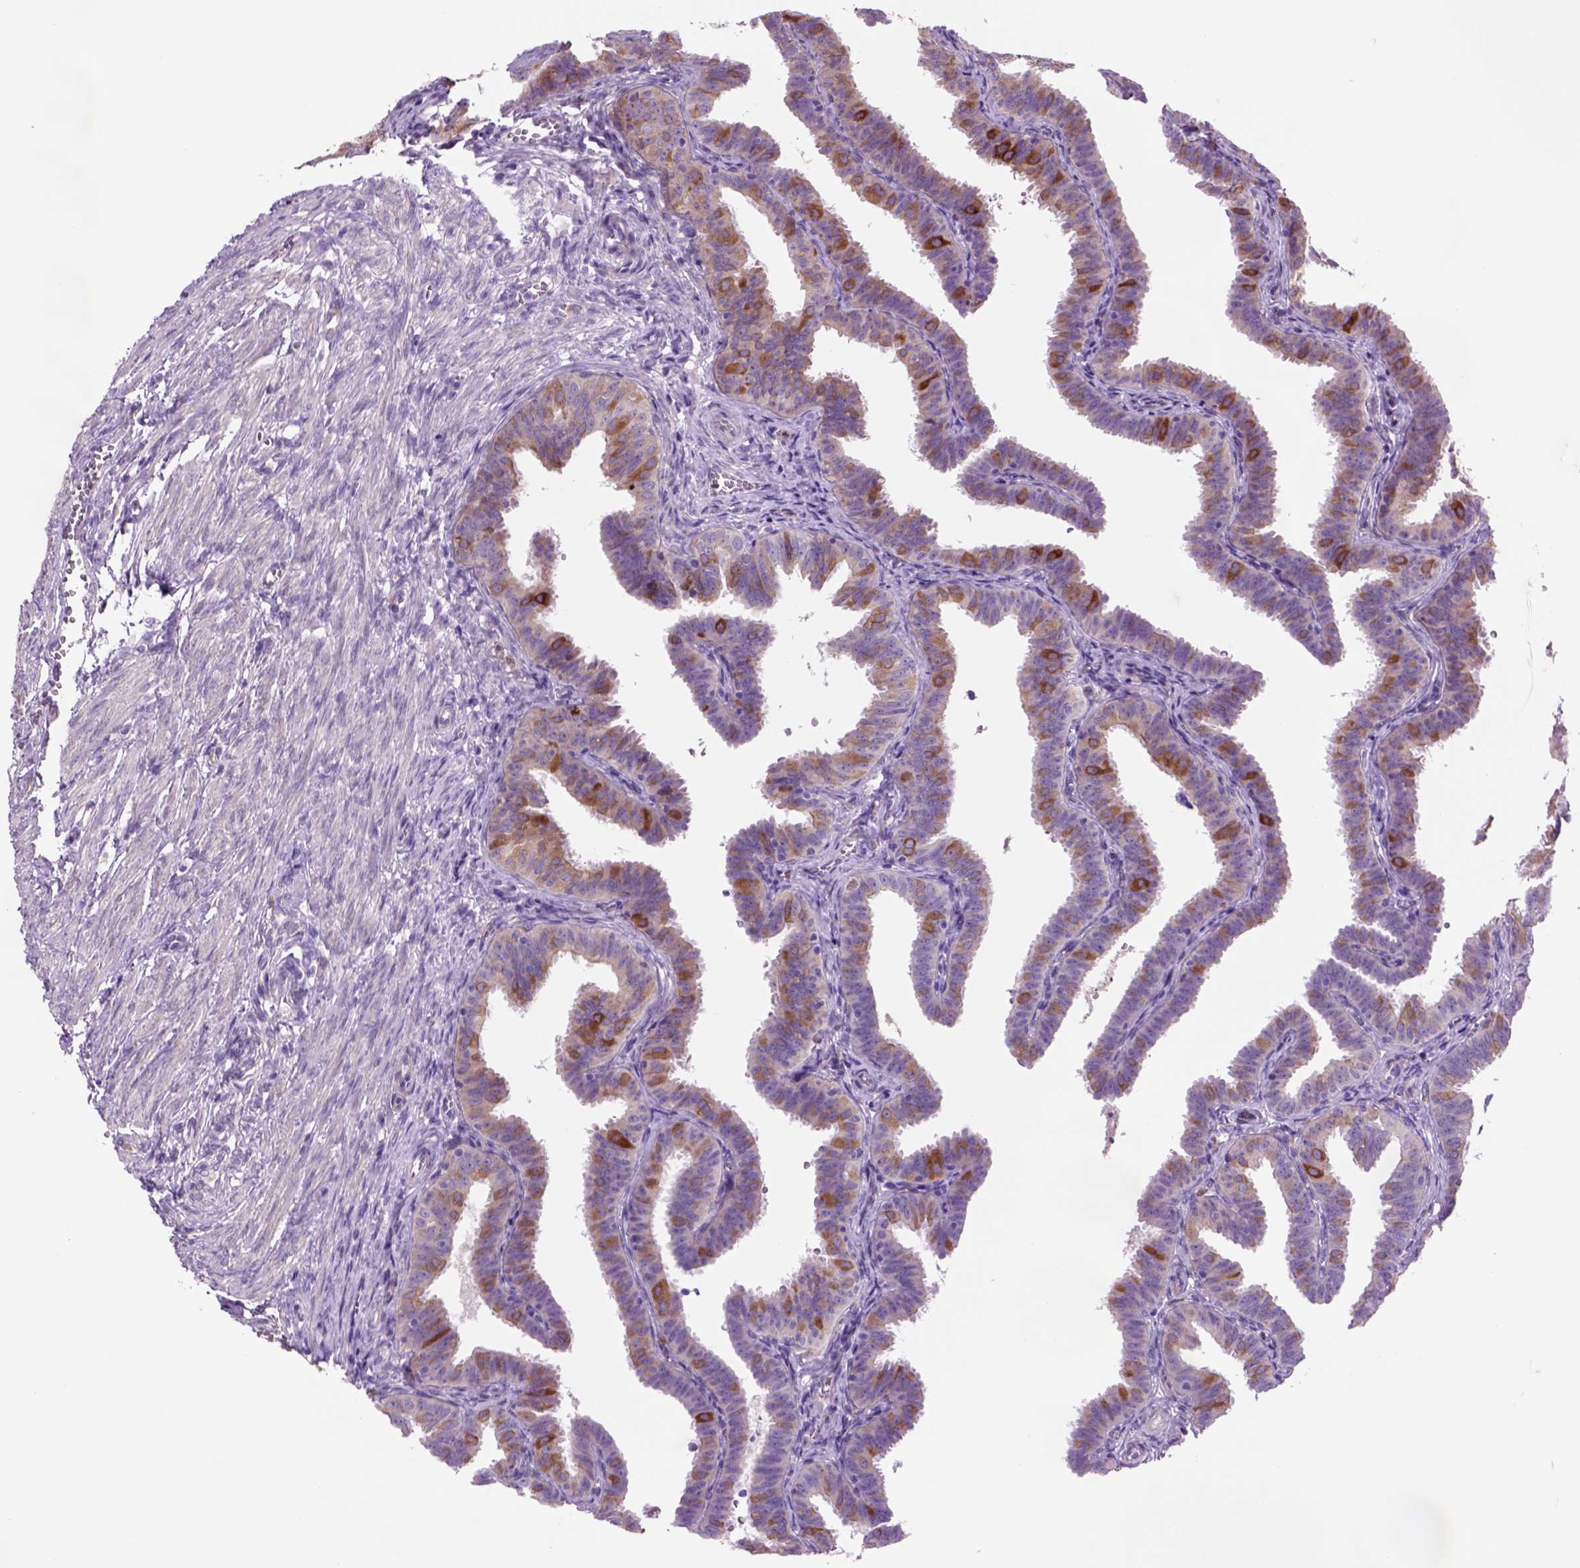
{"staining": {"intensity": "moderate", "quantity": "25%-75%", "location": "cytoplasmic/membranous"}, "tissue": "fallopian tube", "cell_type": "Glandular cells", "image_type": "normal", "snomed": [{"axis": "morphology", "description": "Normal tissue, NOS"}, {"axis": "topography", "description": "Fallopian tube"}], "caption": "Fallopian tube stained for a protein displays moderate cytoplasmic/membranous positivity in glandular cells.", "gene": "PIAS3", "patient": {"sex": "female", "age": 25}}